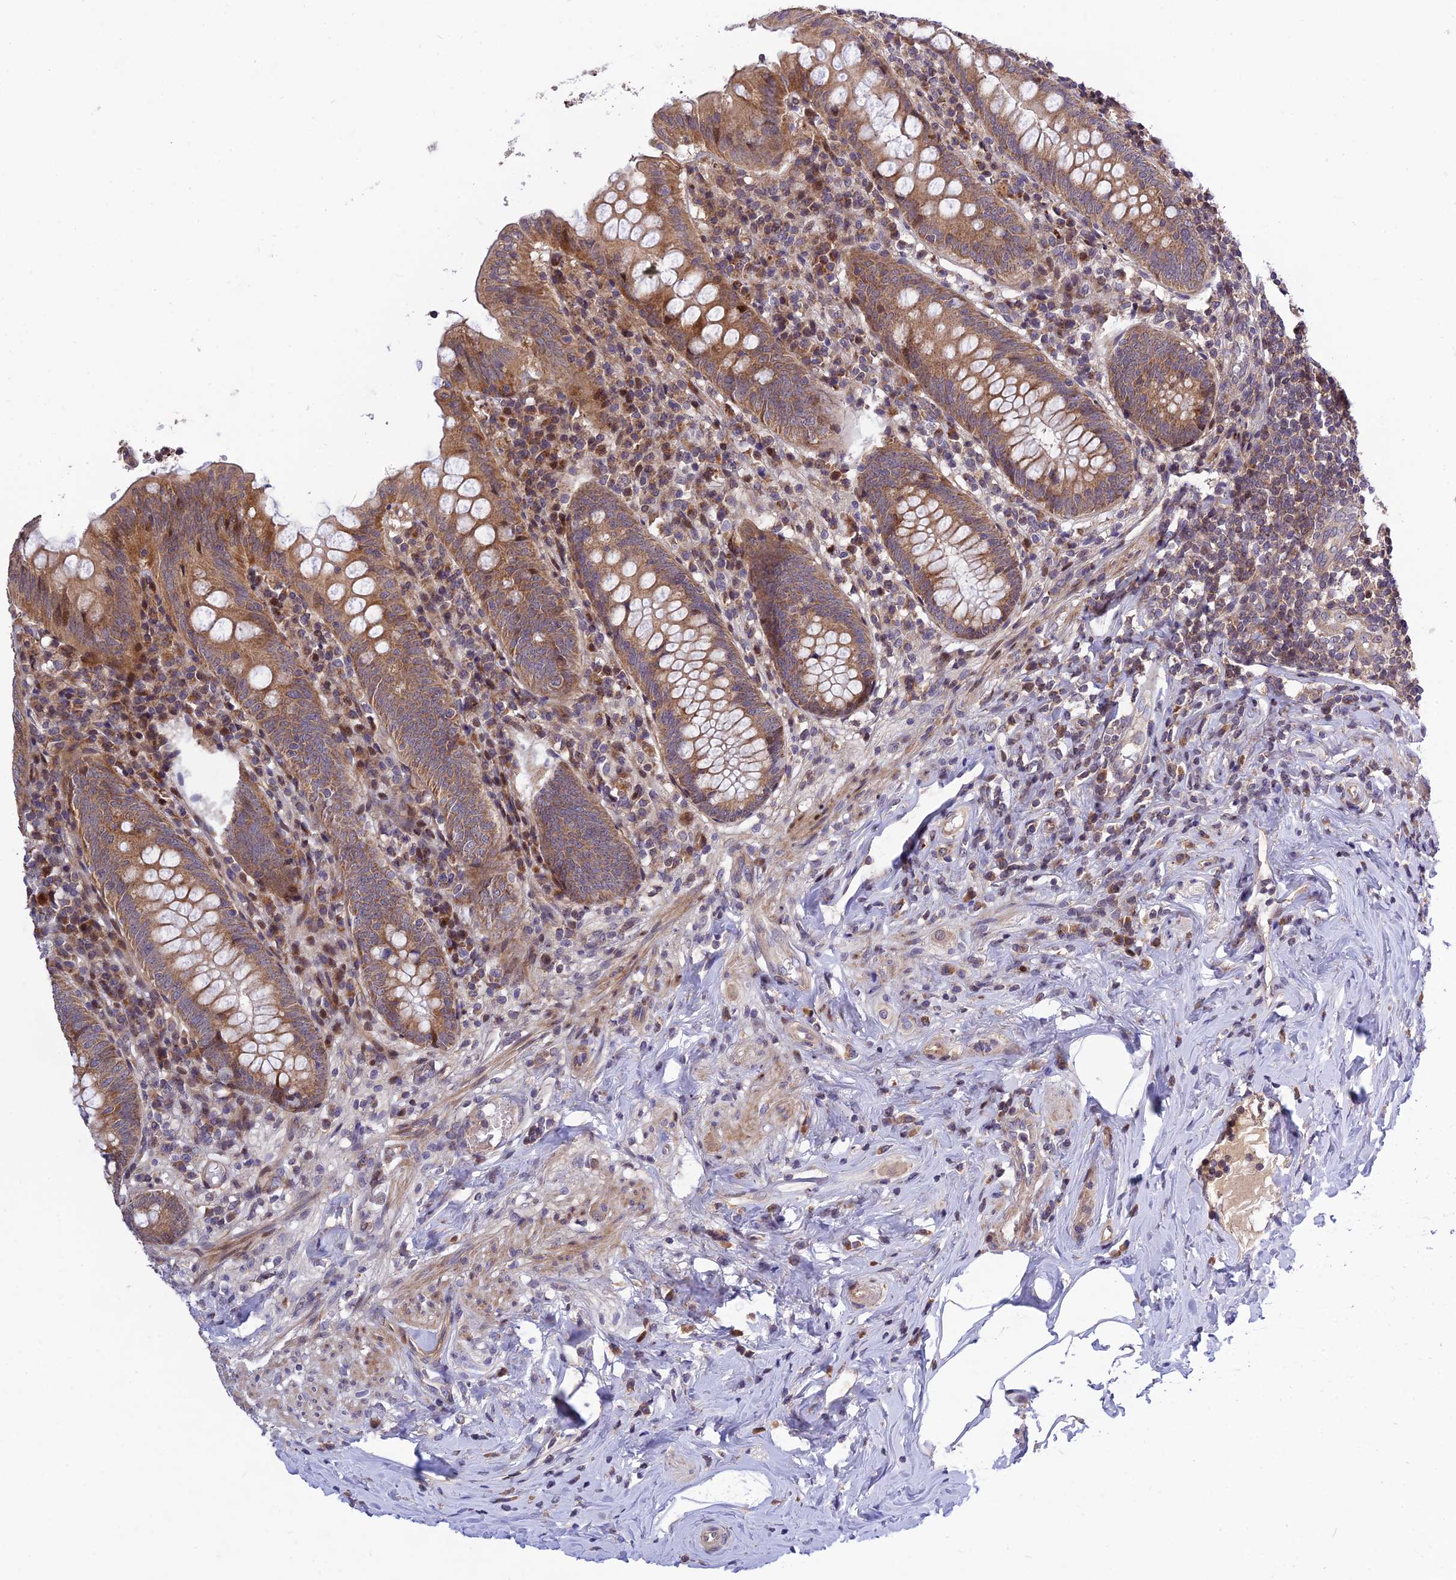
{"staining": {"intensity": "moderate", "quantity": ">75%", "location": "cytoplasmic/membranous"}, "tissue": "appendix", "cell_type": "Glandular cells", "image_type": "normal", "snomed": [{"axis": "morphology", "description": "Normal tissue, NOS"}, {"axis": "topography", "description": "Appendix"}], "caption": "An immunohistochemistry photomicrograph of benign tissue is shown. Protein staining in brown shows moderate cytoplasmic/membranous positivity in appendix within glandular cells.", "gene": "PLEKHG2", "patient": {"sex": "female", "age": 54}}